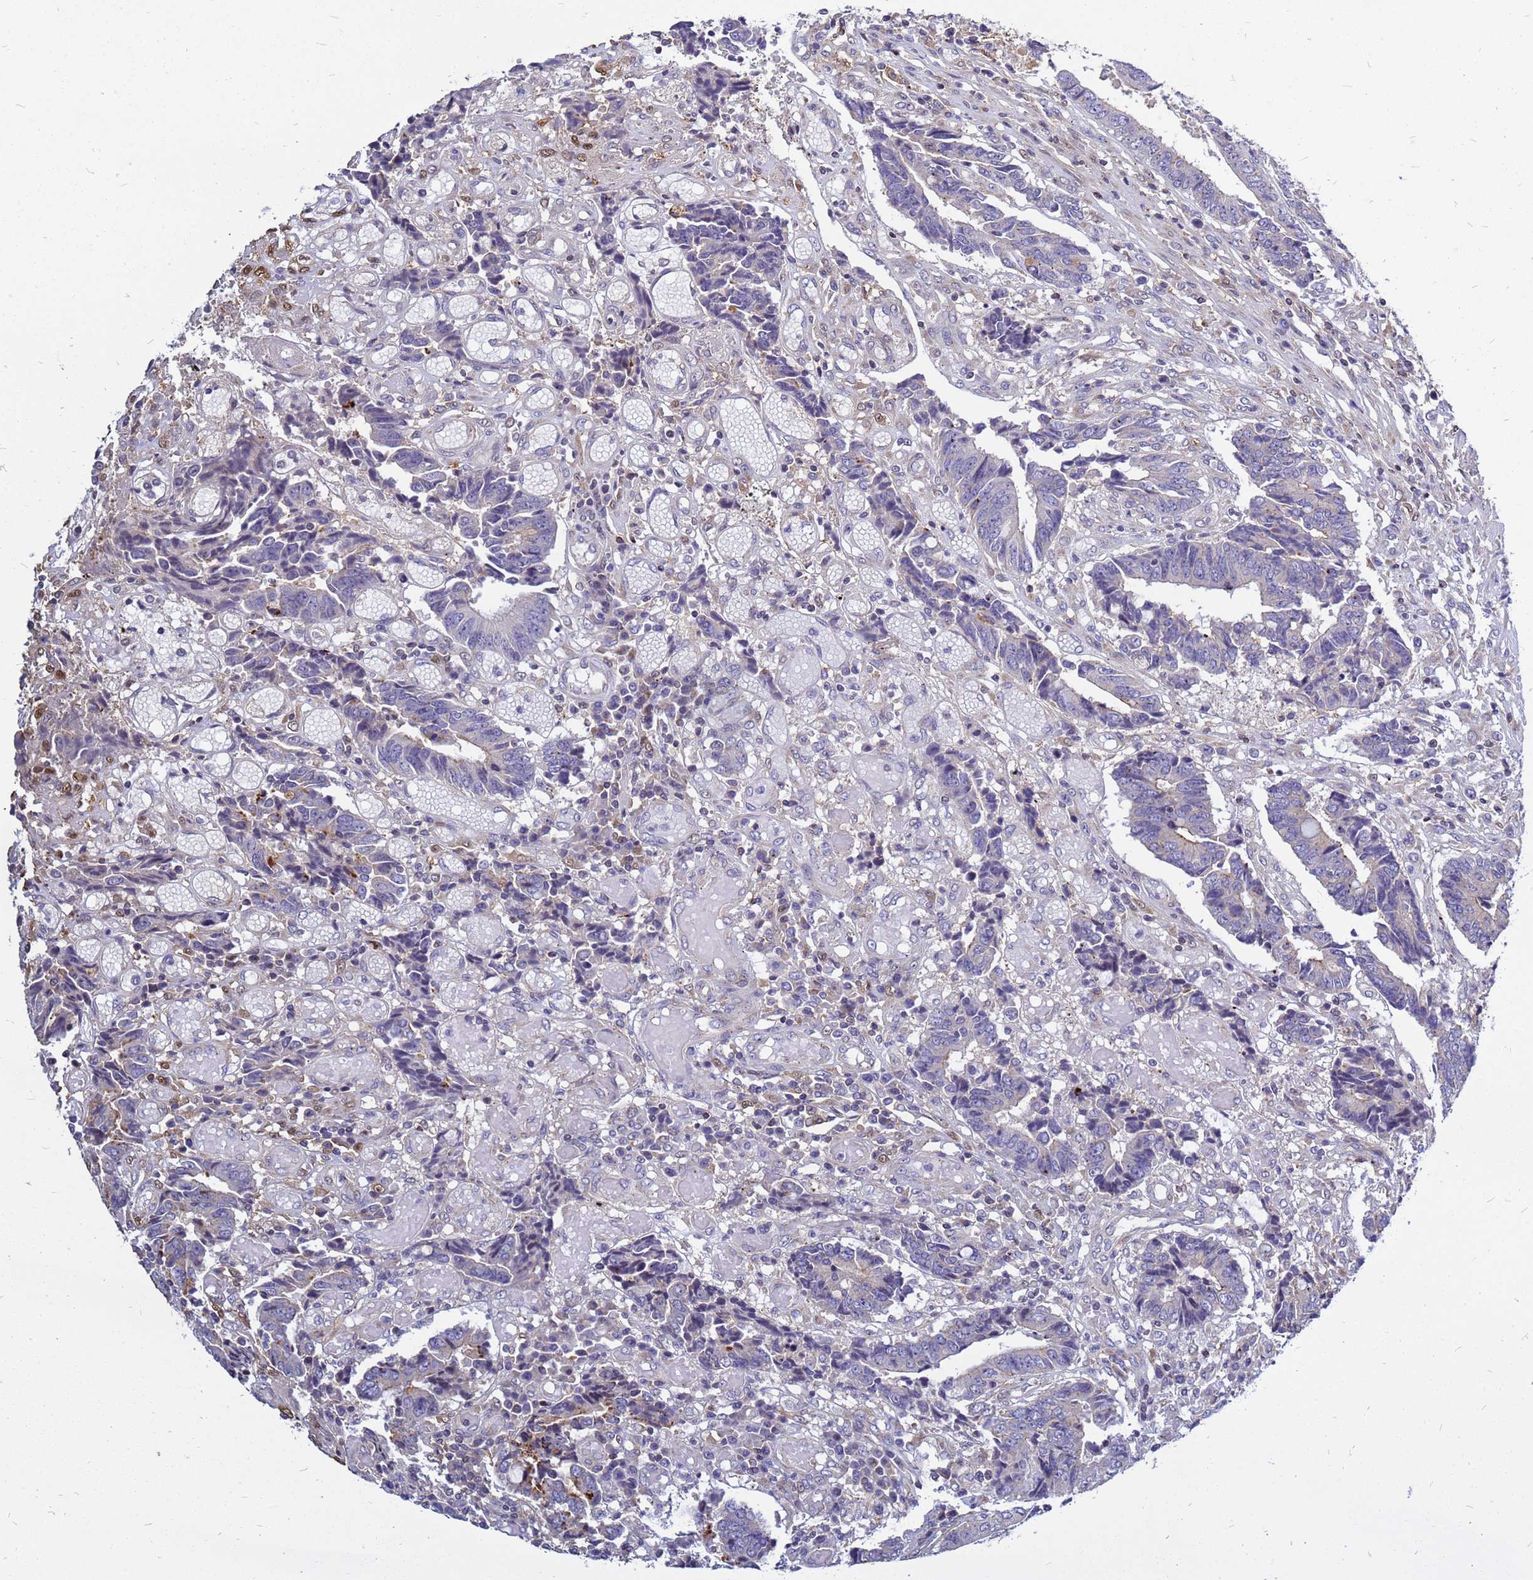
{"staining": {"intensity": "negative", "quantity": "none", "location": "none"}, "tissue": "colorectal cancer", "cell_type": "Tumor cells", "image_type": "cancer", "snomed": [{"axis": "morphology", "description": "Adenocarcinoma, NOS"}, {"axis": "topography", "description": "Rectum"}], "caption": "A photomicrograph of colorectal cancer stained for a protein shows no brown staining in tumor cells.", "gene": "MOB2", "patient": {"sex": "male", "age": 84}}